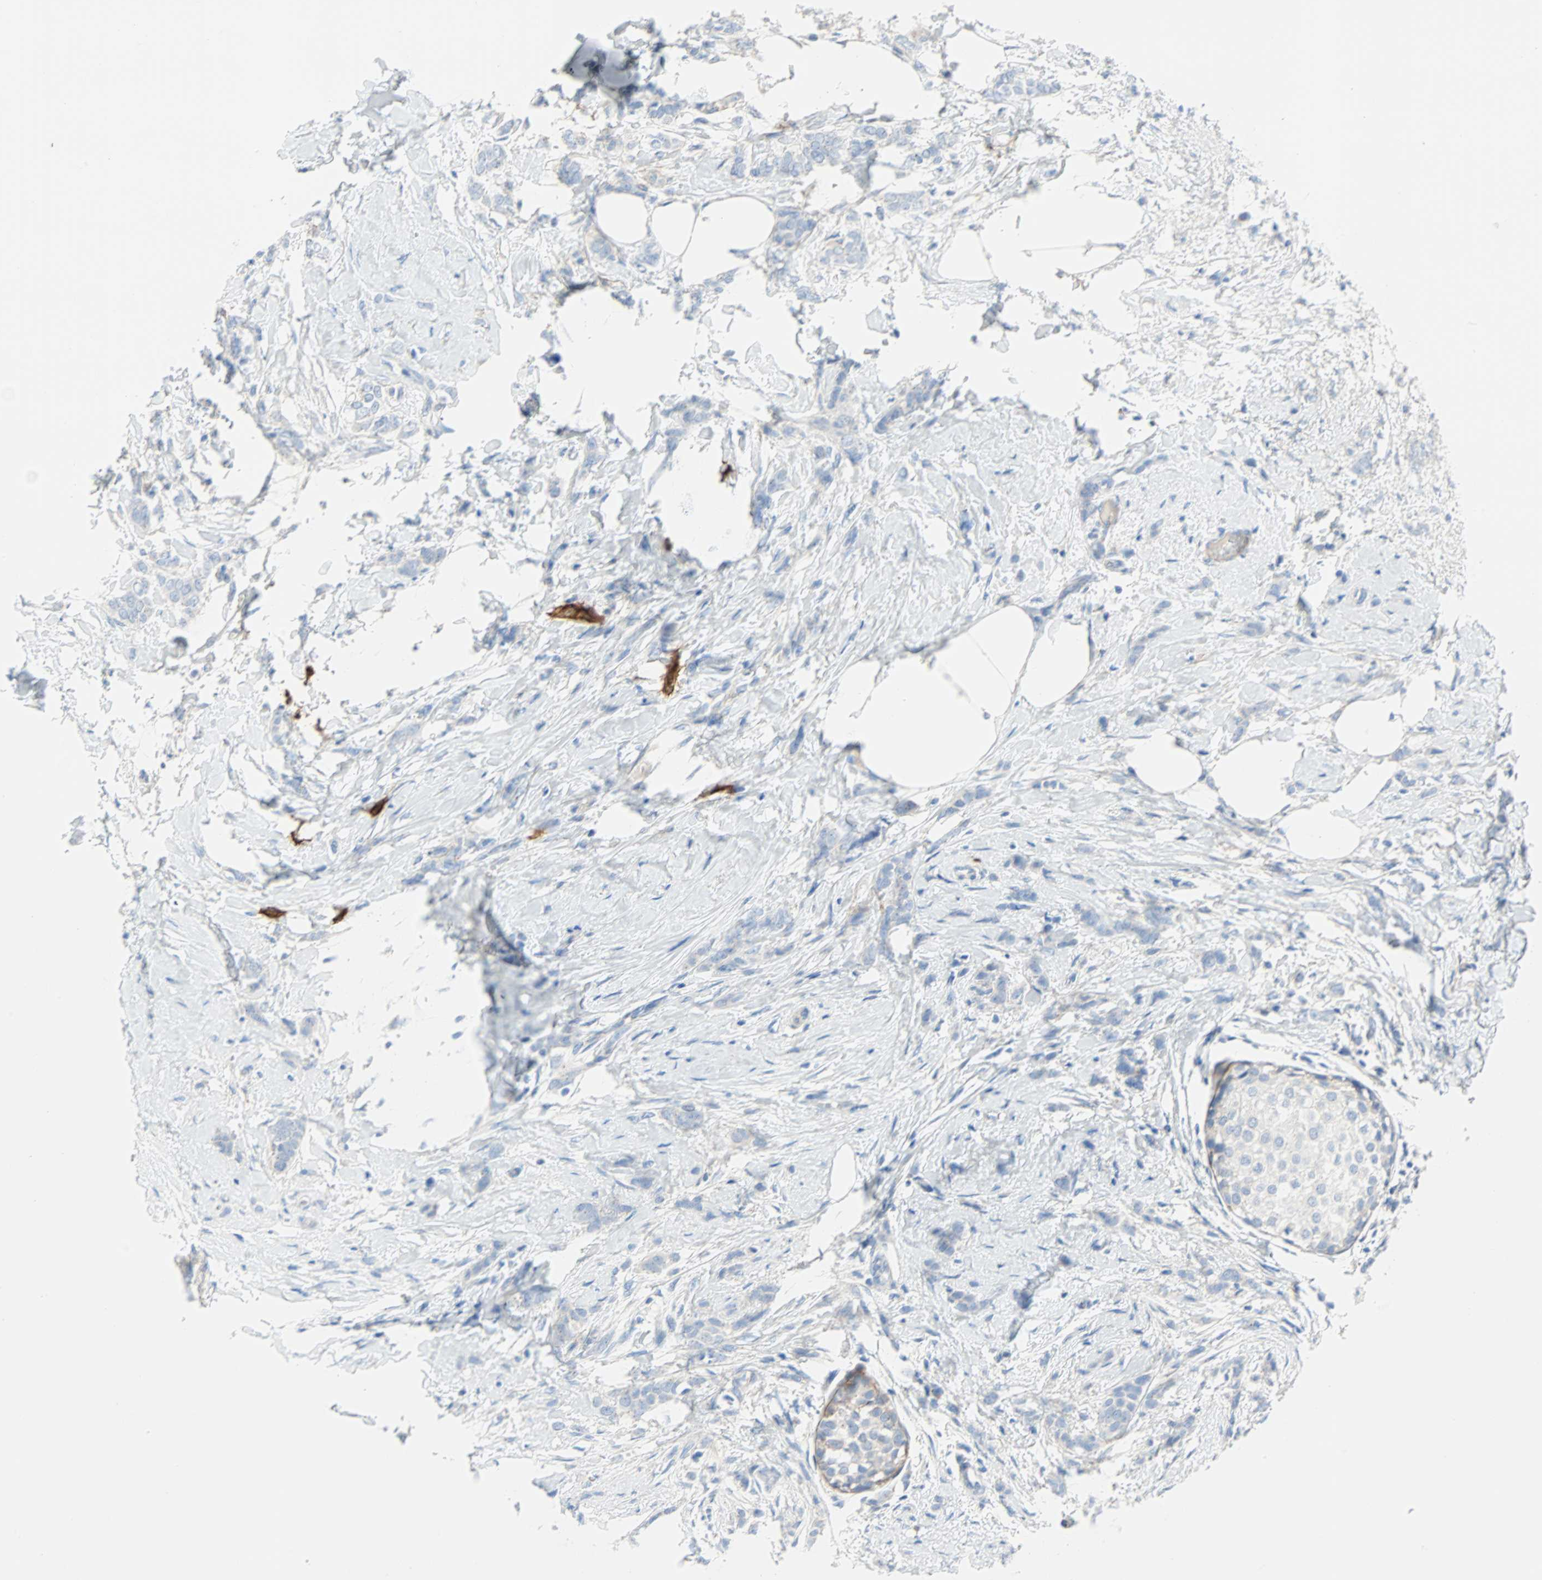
{"staining": {"intensity": "negative", "quantity": "none", "location": "none"}, "tissue": "breast cancer", "cell_type": "Tumor cells", "image_type": "cancer", "snomed": [{"axis": "morphology", "description": "Lobular carcinoma, in situ"}, {"axis": "morphology", "description": "Lobular carcinoma"}, {"axis": "topography", "description": "Breast"}], "caption": "Tumor cells show no significant protein positivity in breast cancer (lobular carcinoma).", "gene": "PDPN", "patient": {"sex": "female", "age": 41}}